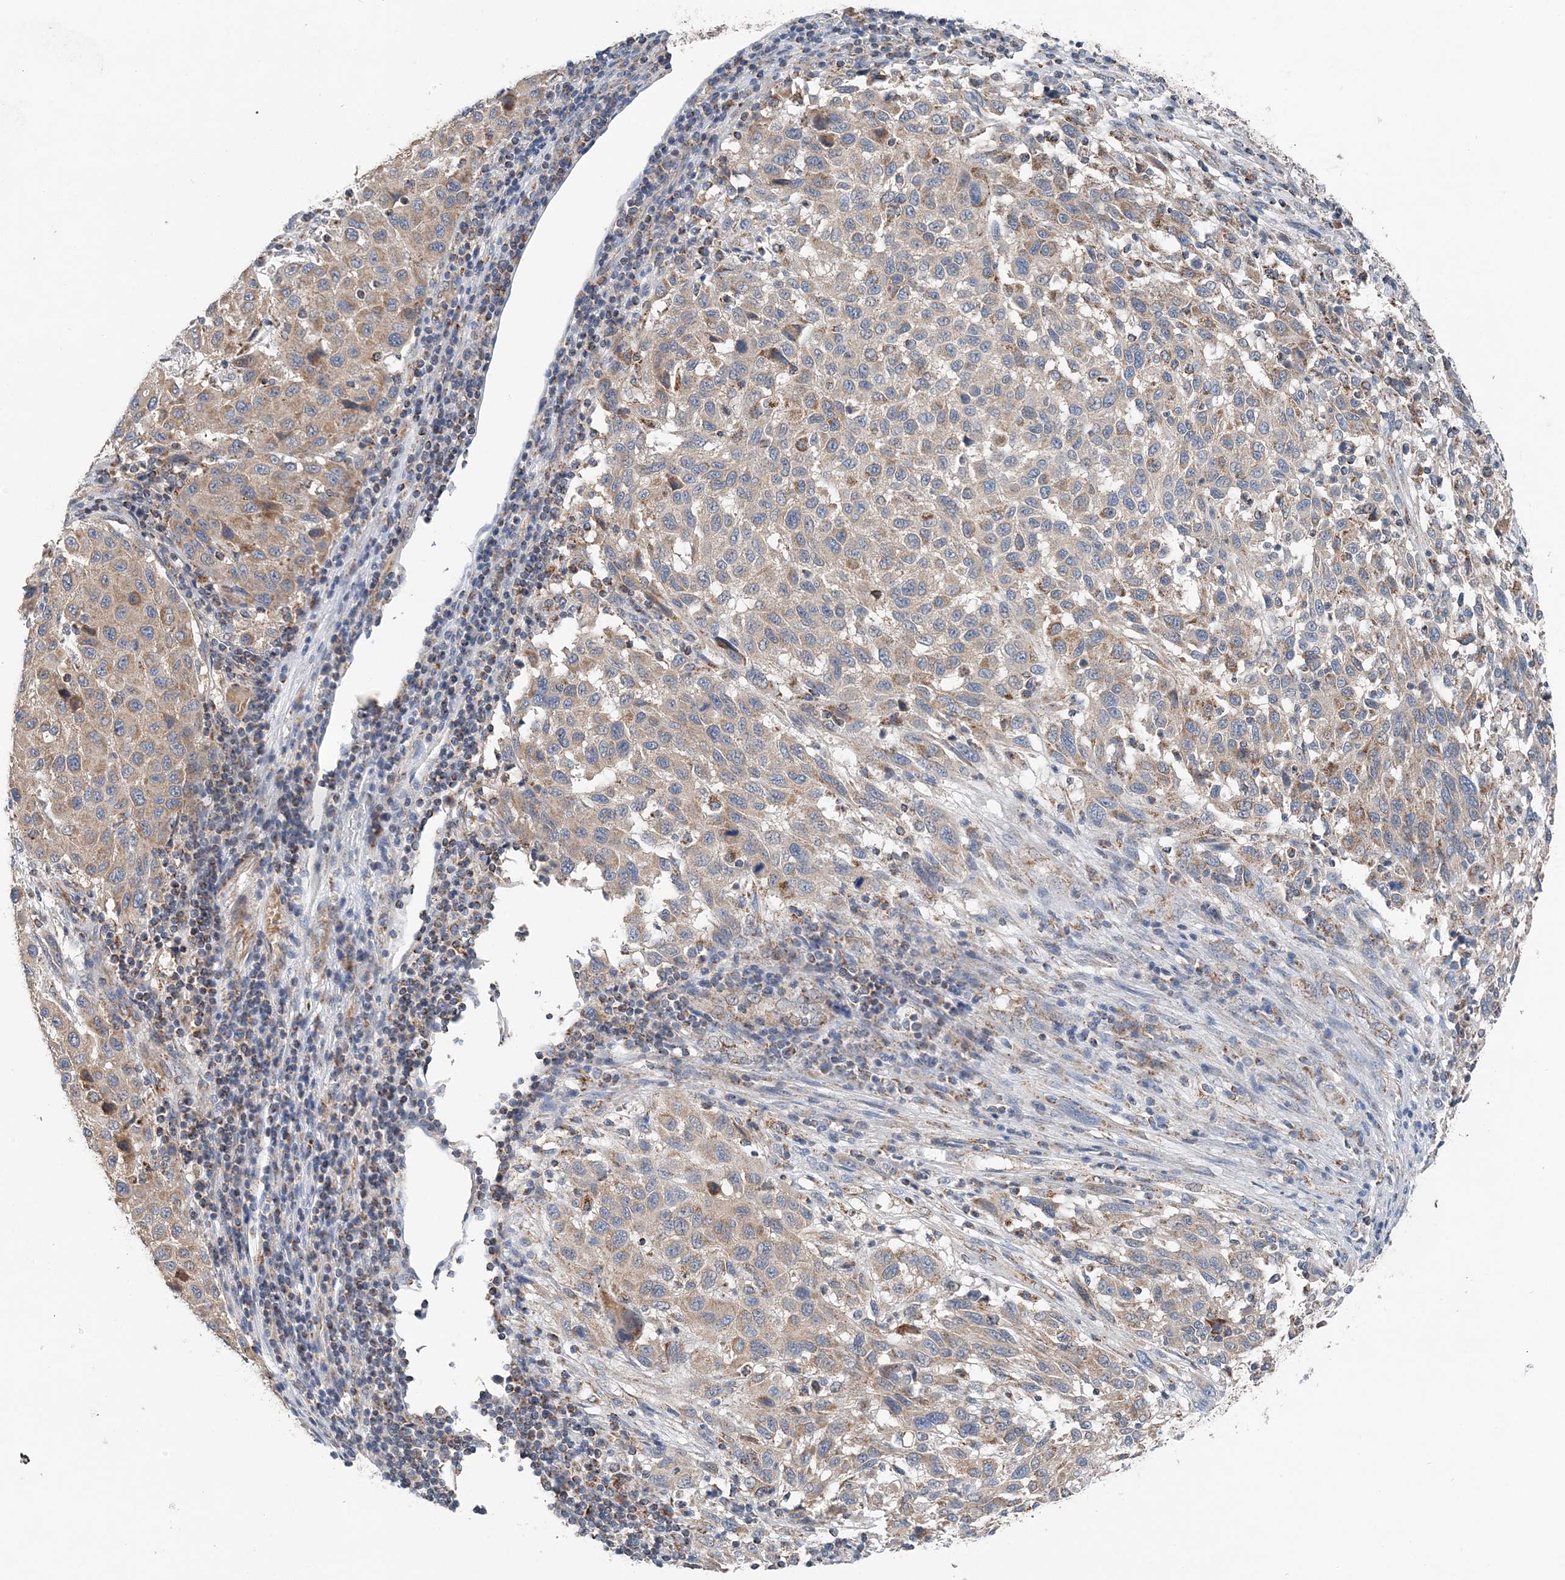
{"staining": {"intensity": "weak", "quantity": ">75%", "location": "cytoplasmic/membranous"}, "tissue": "melanoma", "cell_type": "Tumor cells", "image_type": "cancer", "snomed": [{"axis": "morphology", "description": "Malignant melanoma, Metastatic site"}, {"axis": "topography", "description": "Lymph node"}], "caption": "Weak cytoplasmic/membranous protein staining is identified in about >75% of tumor cells in melanoma. The staining is performed using DAB brown chromogen to label protein expression. The nuclei are counter-stained blue using hematoxylin.", "gene": "SPRY2", "patient": {"sex": "male", "age": 61}}